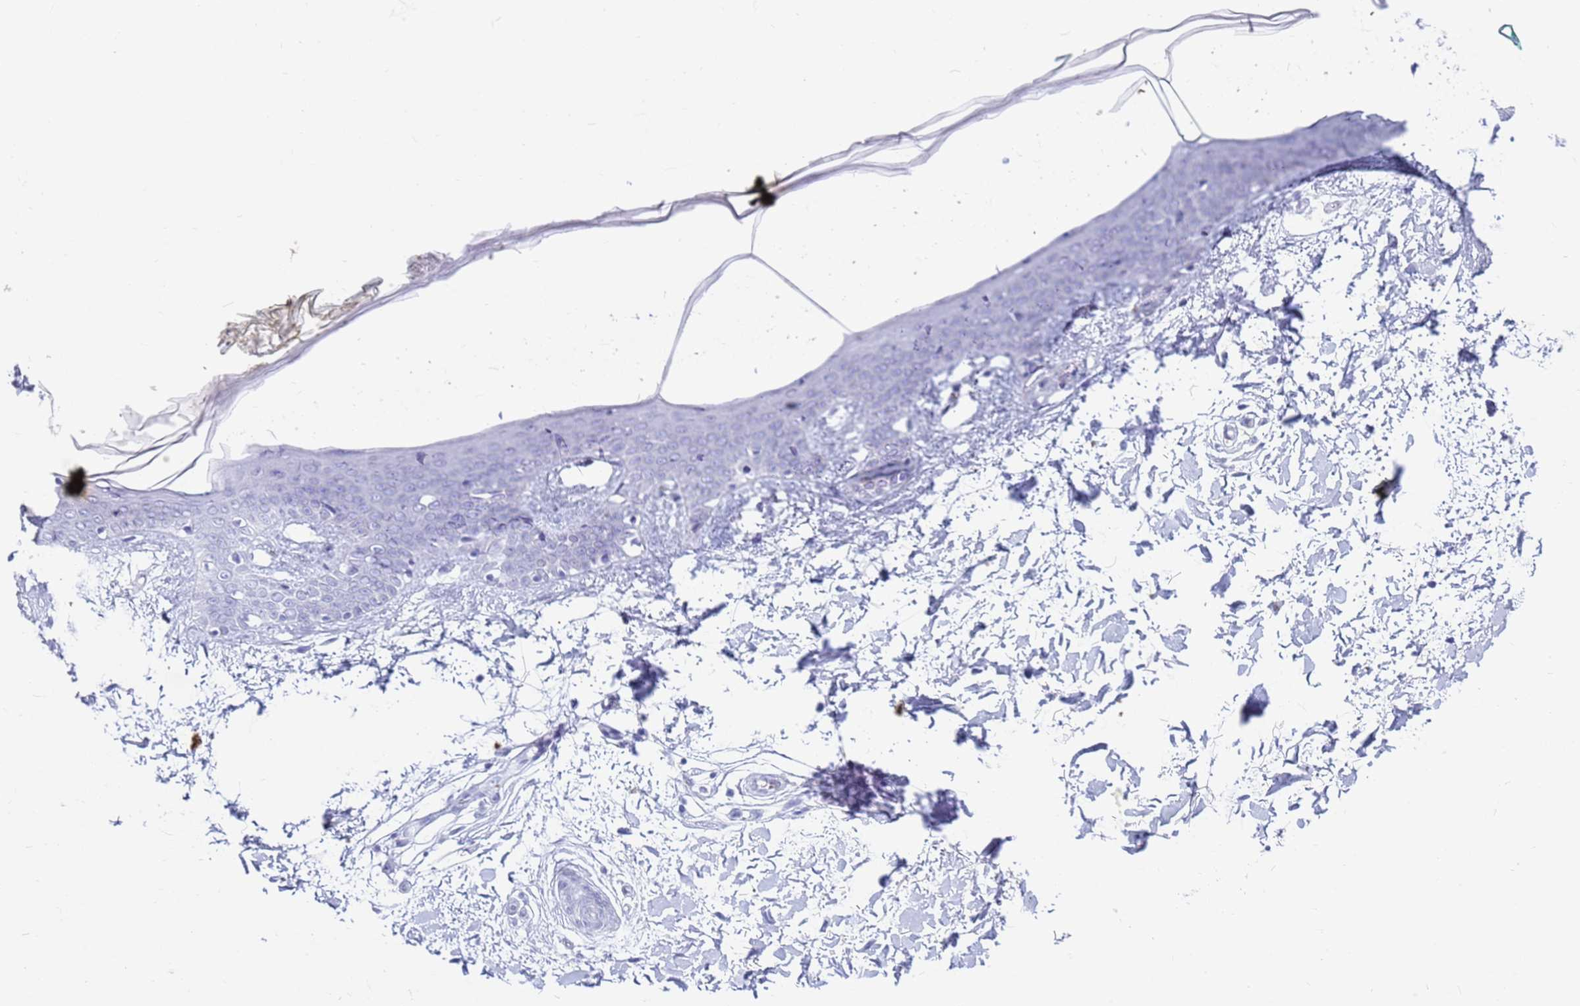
{"staining": {"intensity": "negative", "quantity": "none", "location": "none"}, "tissue": "skin", "cell_type": "Fibroblasts", "image_type": "normal", "snomed": [{"axis": "morphology", "description": "Normal tissue, NOS"}, {"axis": "topography", "description": "Skin"}], "caption": "An image of human skin is negative for staining in fibroblasts. The staining is performed using DAB brown chromogen with nuclei counter-stained in using hematoxylin.", "gene": "SLC7A9", "patient": {"sex": "female", "age": 34}}